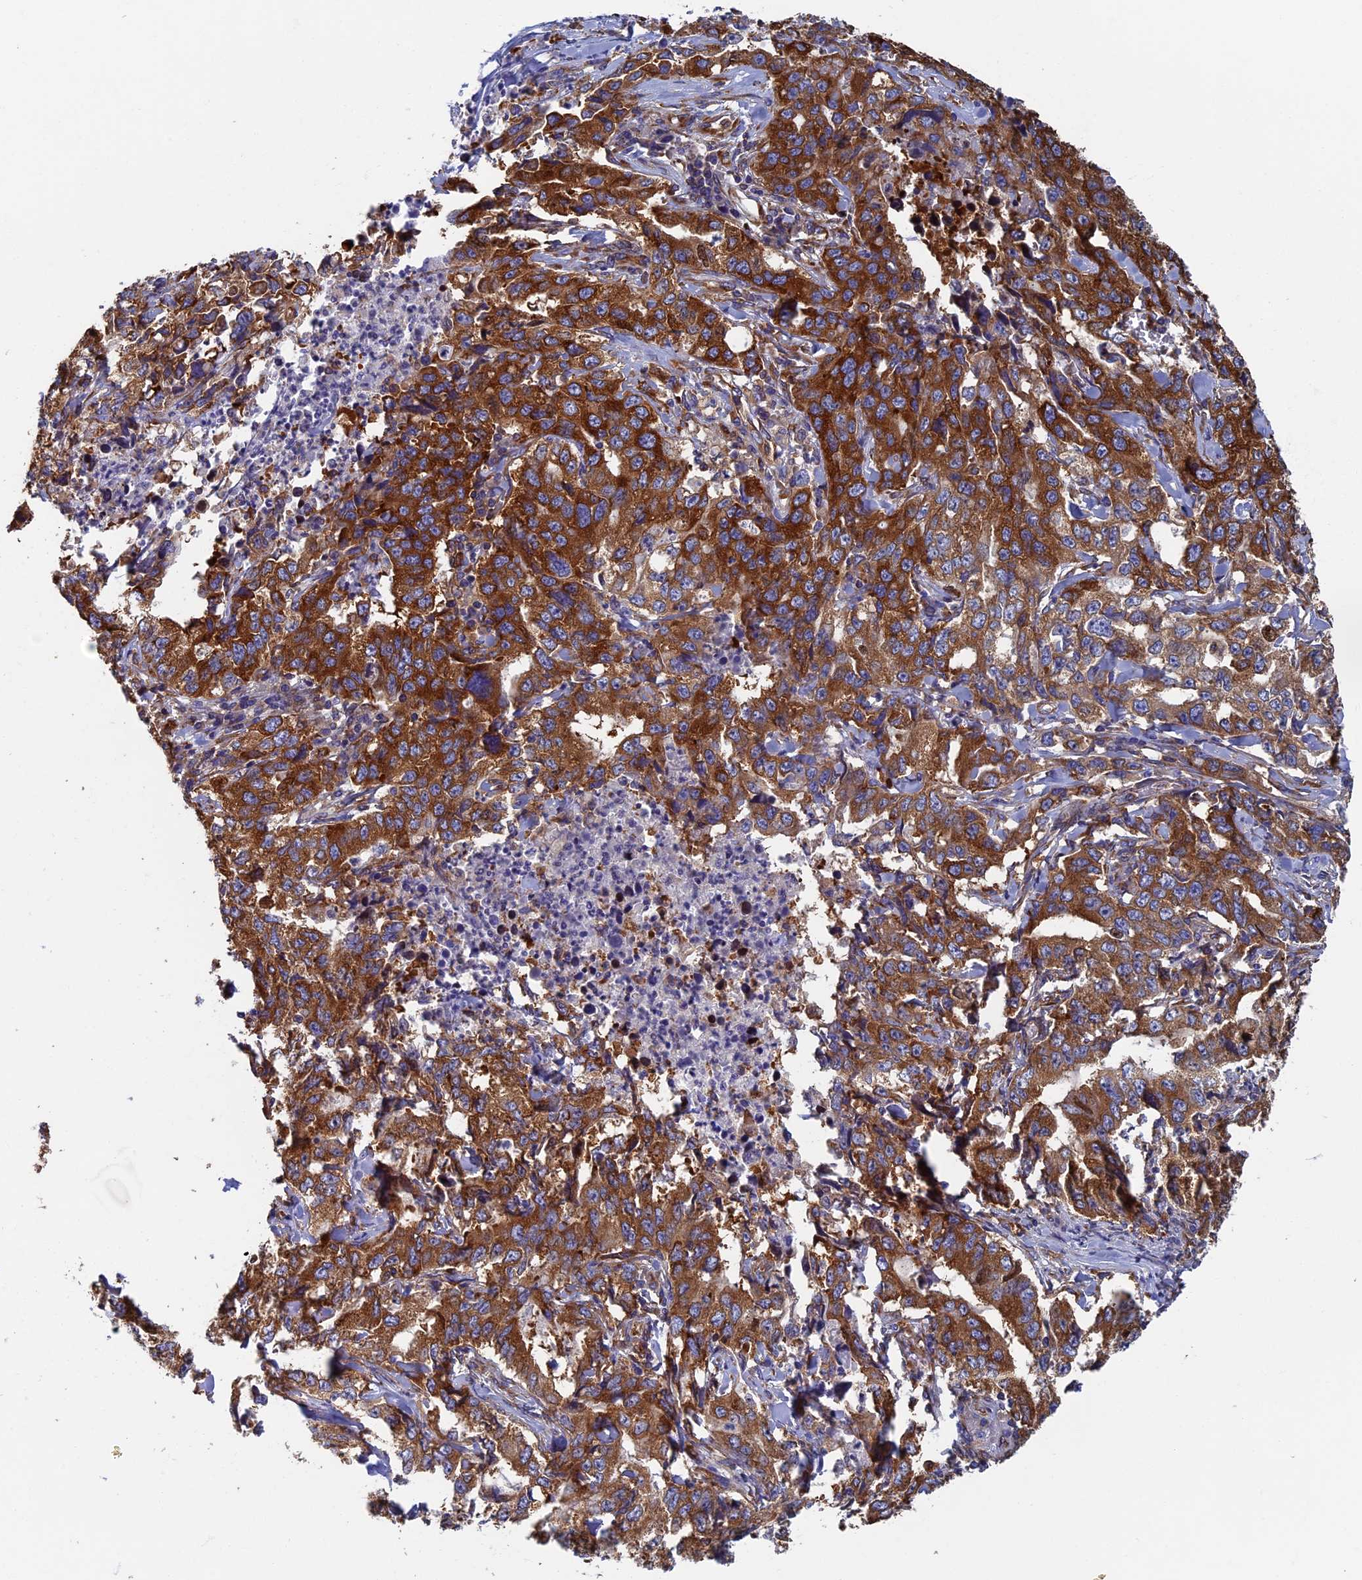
{"staining": {"intensity": "strong", "quantity": ">75%", "location": "cytoplasmic/membranous"}, "tissue": "lung cancer", "cell_type": "Tumor cells", "image_type": "cancer", "snomed": [{"axis": "morphology", "description": "Adenocarcinoma, NOS"}, {"axis": "topography", "description": "Lung"}], "caption": "This is an image of IHC staining of adenocarcinoma (lung), which shows strong expression in the cytoplasmic/membranous of tumor cells.", "gene": "YBX1", "patient": {"sex": "female", "age": 51}}